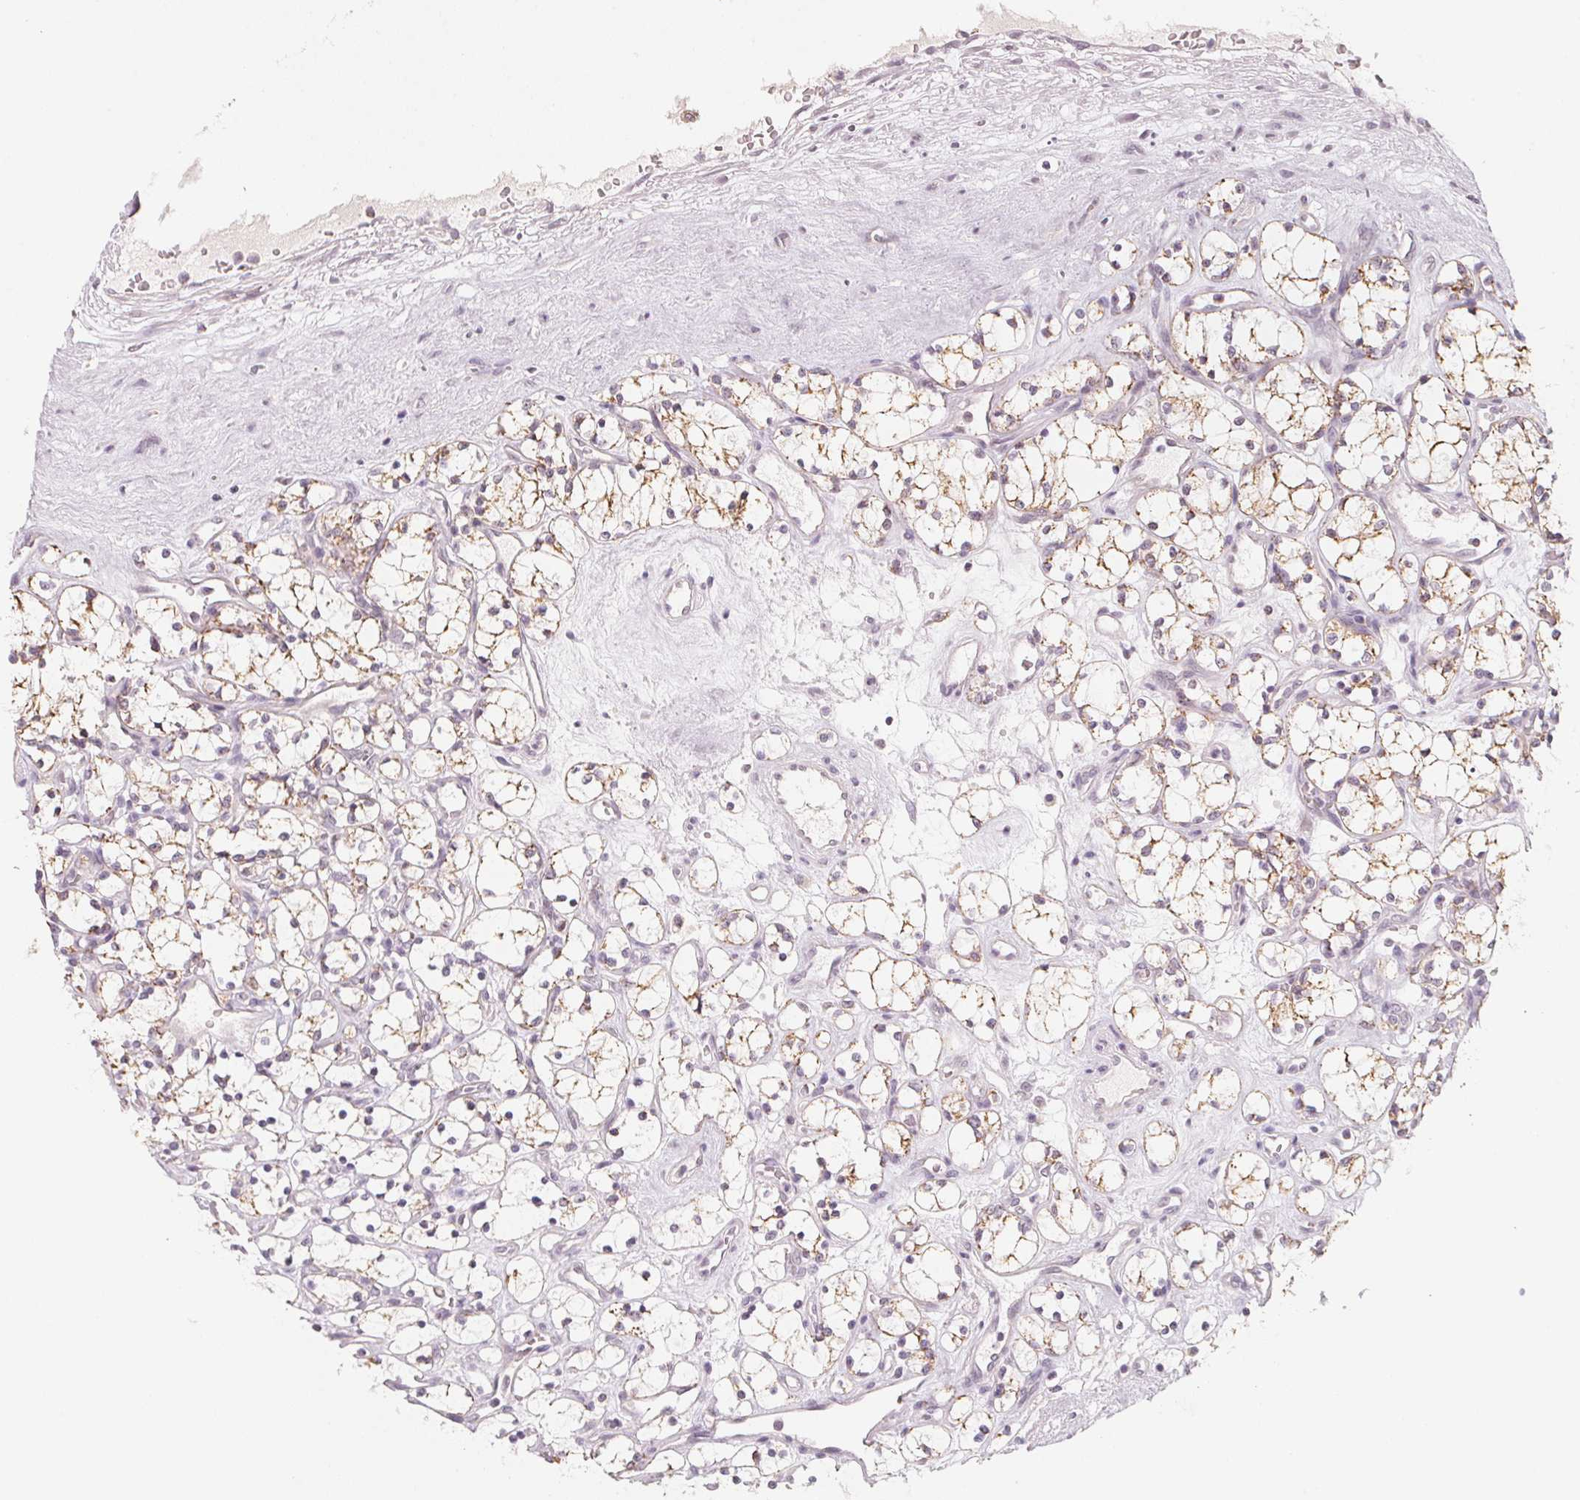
{"staining": {"intensity": "weak", "quantity": ">75%", "location": "cytoplasmic/membranous"}, "tissue": "renal cancer", "cell_type": "Tumor cells", "image_type": "cancer", "snomed": [{"axis": "morphology", "description": "Adenocarcinoma, NOS"}, {"axis": "topography", "description": "Kidney"}], "caption": "Protein expression analysis of human adenocarcinoma (renal) reveals weak cytoplasmic/membranous expression in about >75% of tumor cells.", "gene": "ANKRD31", "patient": {"sex": "female", "age": 69}}